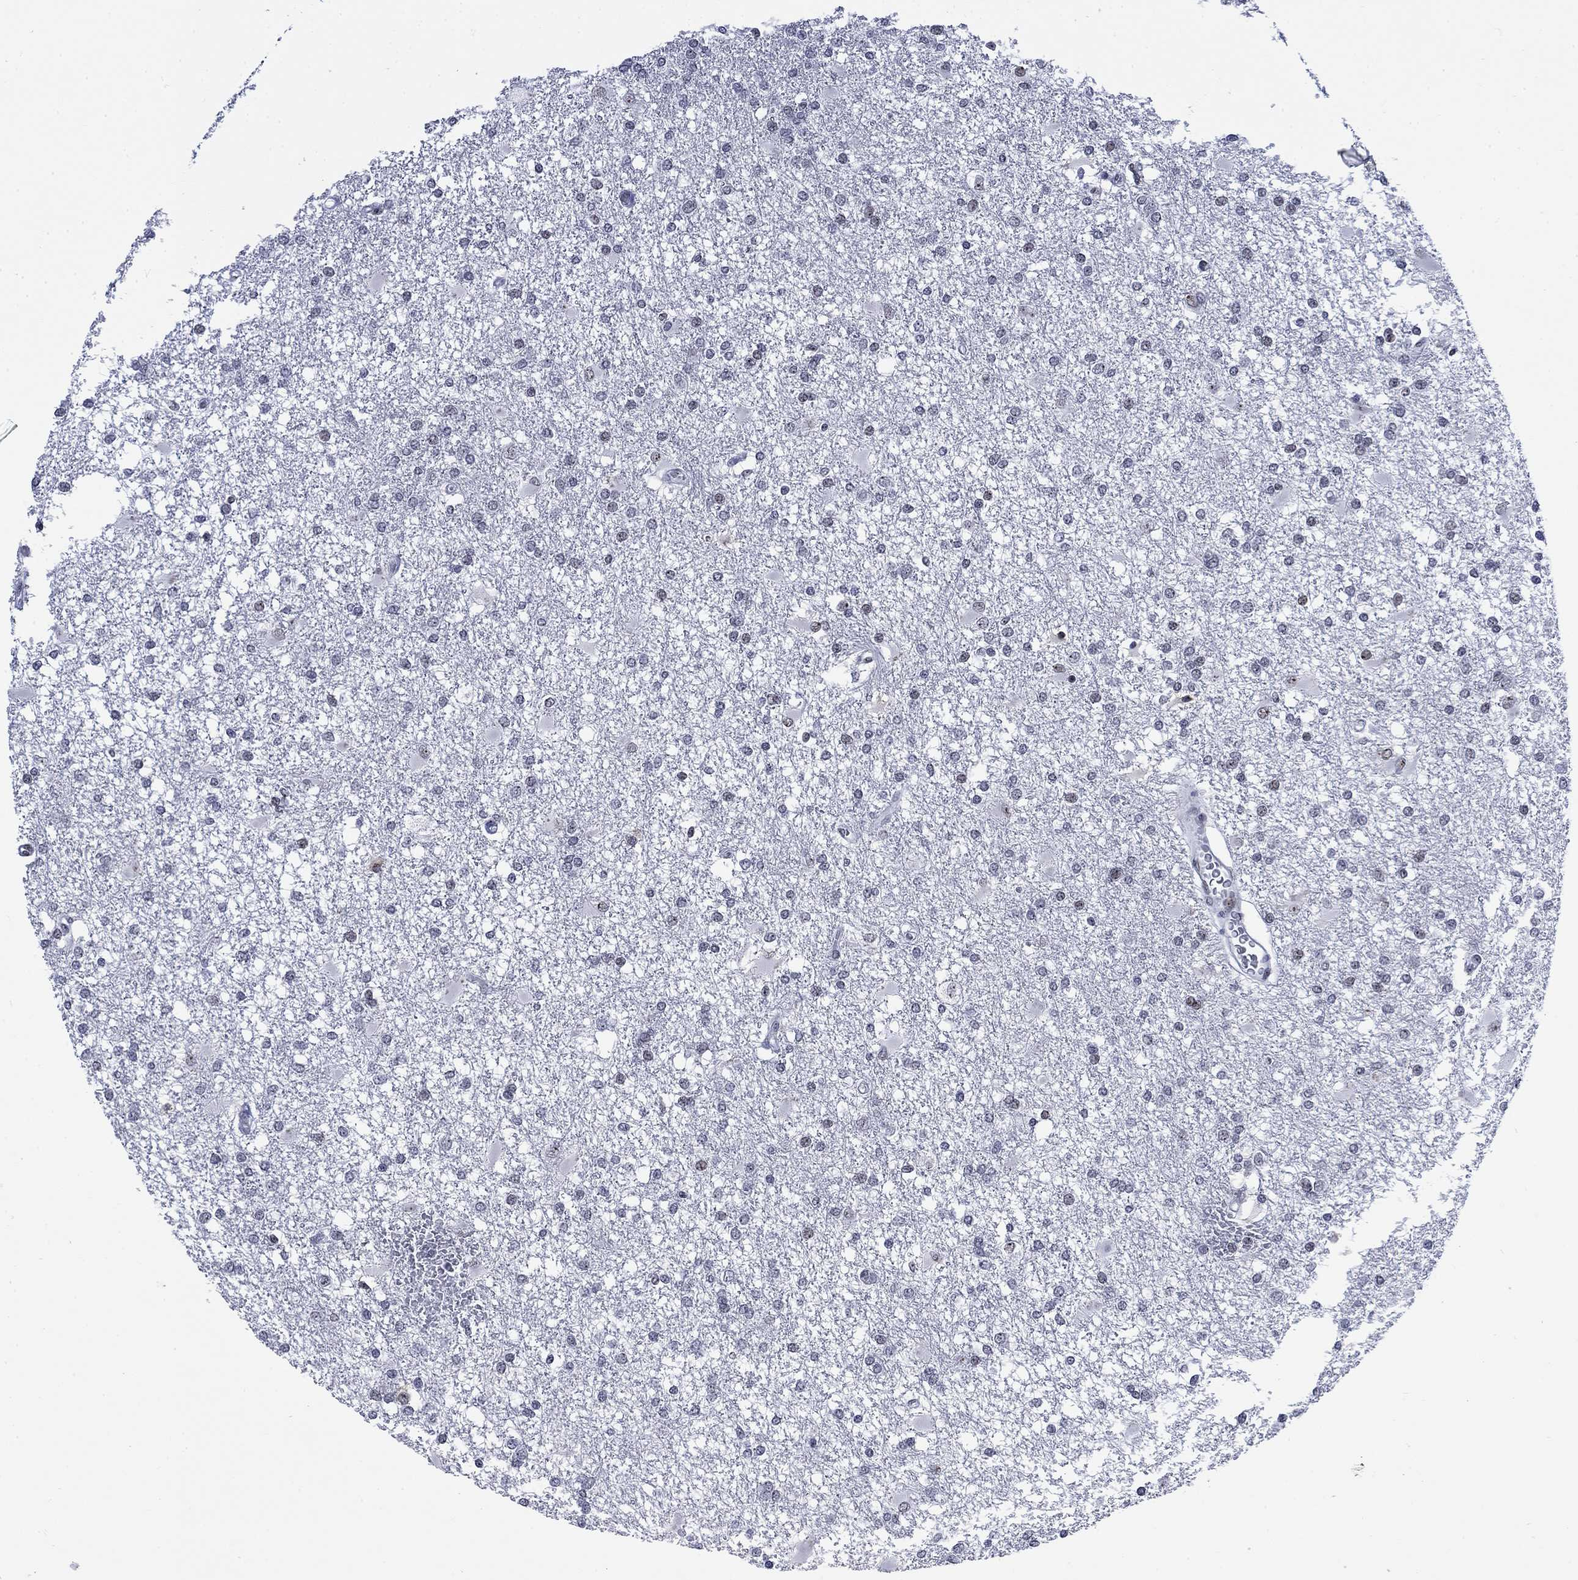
{"staining": {"intensity": "negative", "quantity": "none", "location": "none"}, "tissue": "glioma", "cell_type": "Tumor cells", "image_type": "cancer", "snomed": [{"axis": "morphology", "description": "Glioma, malignant, High grade"}, {"axis": "topography", "description": "Cerebral cortex"}], "caption": "This is an IHC histopathology image of high-grade glioma (malignant). There is no positivity in tumor cells.", "gene": "CSRNP3", "patient": {"sex": "male", "age": 79}}